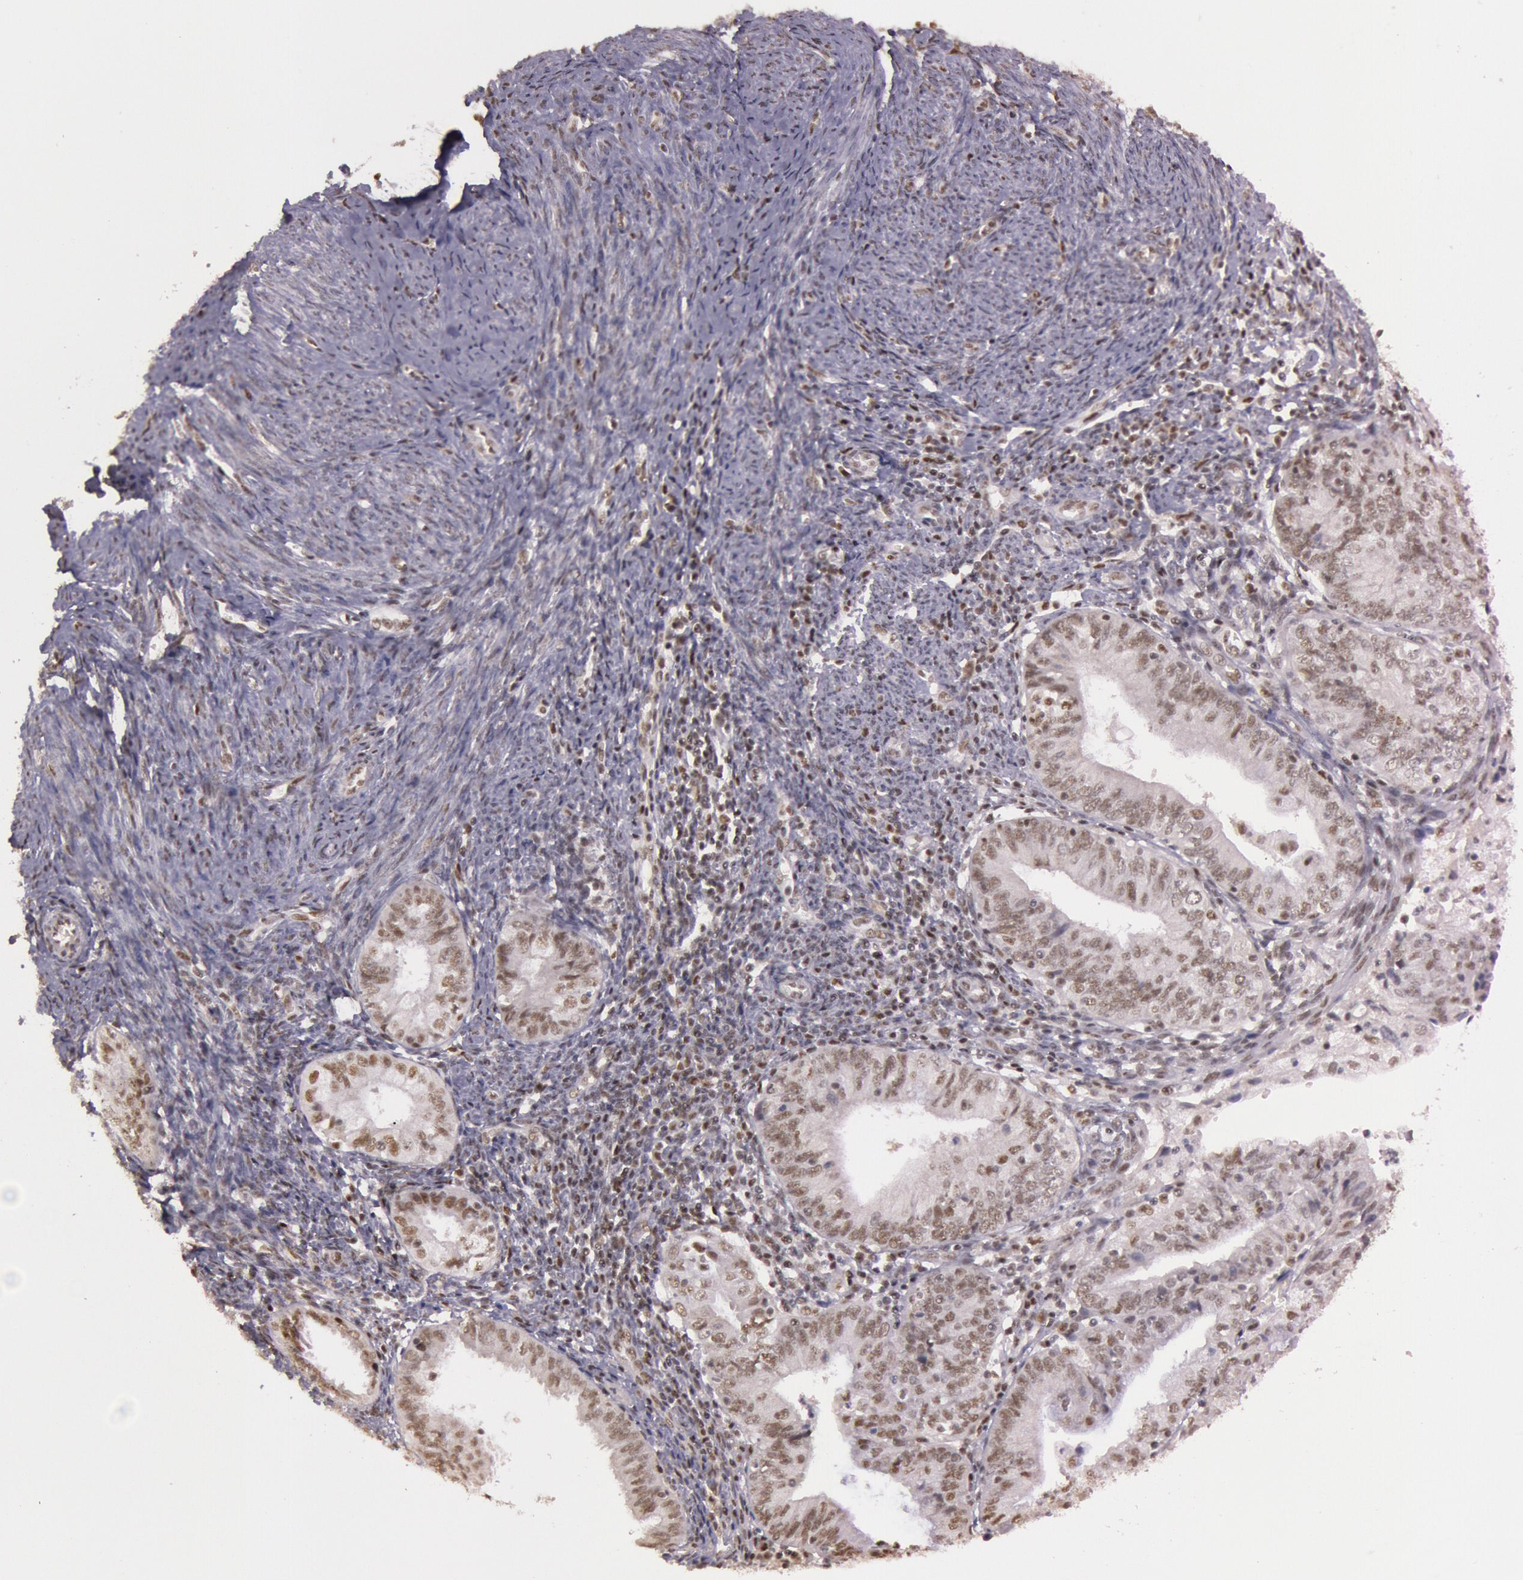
{"staining": {"intensity": "weak", "quantity": ">75%", "location": "nuclear"}, "tissue": "endometrial cancer", "cell_type": "Tumor cells", "image_type": "cancer", "snomed": [{"axis": "morphology", "description": "Adenocarcinoma, NOS"}, {"axis": "topography", "description": "Endometrium"}], "caption": "Protein positivity by IHC reveals weak nuclear positivity in approximately >75% of tumor cells in adenocarcinoma (endometrial).", "gene": "TASL", "patient": {"sex": "female", "age": 55}}